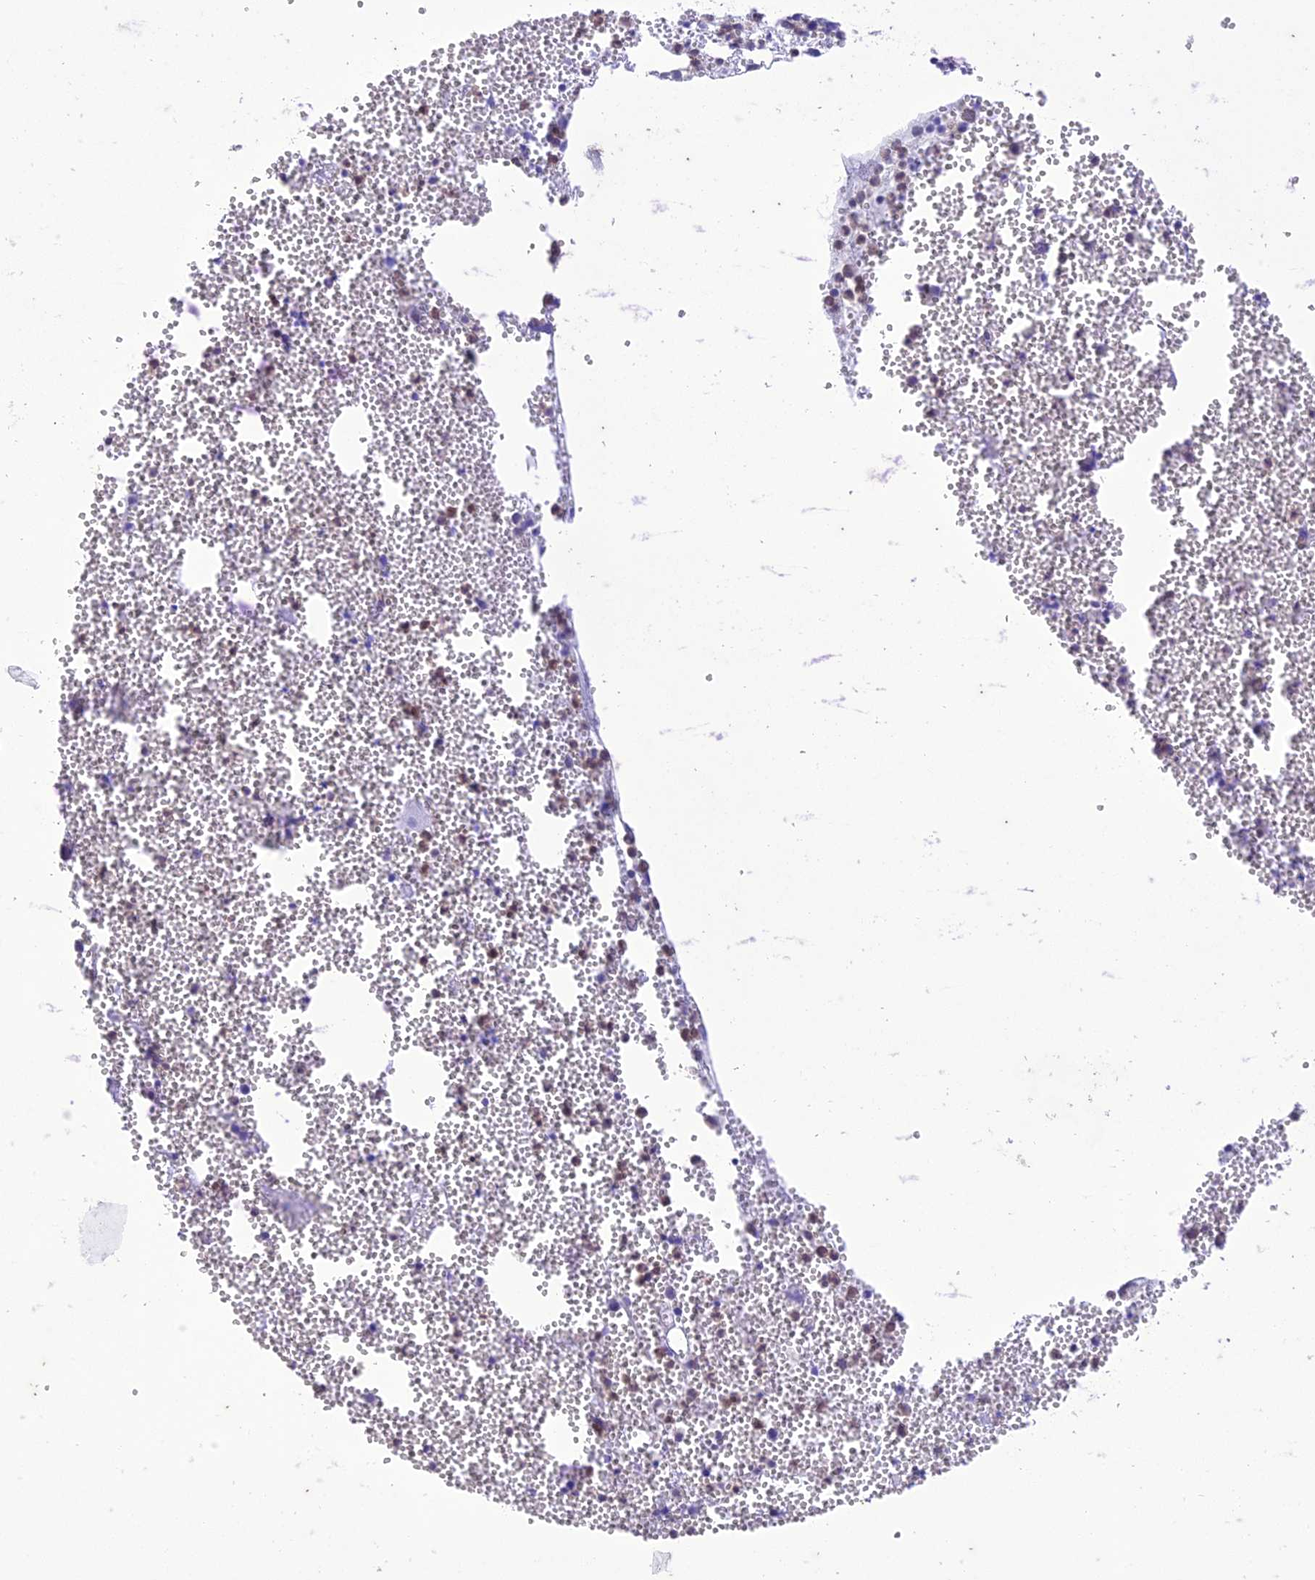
{"staining": {"intensity": "weak", "quantity": "25%-75%", "location": "cytoplasmic/membranous"}, "tissue": "bone marrow", "cell_type": "Hematopoietic cells", "image_type": "normal", "snomed": [{"axis": "morphology", "description": "Normal tissue, NOS"}, {"axis": "topography", "description": "Bone marrow"}], "caption": "Protein staining of benign bone marrow displays weak cytoplasmic/membranous positivity in about 25%-75% of hematopoietic cells.", "gene": "FGF7", "patient": {"sex": "female", "age": 77}}